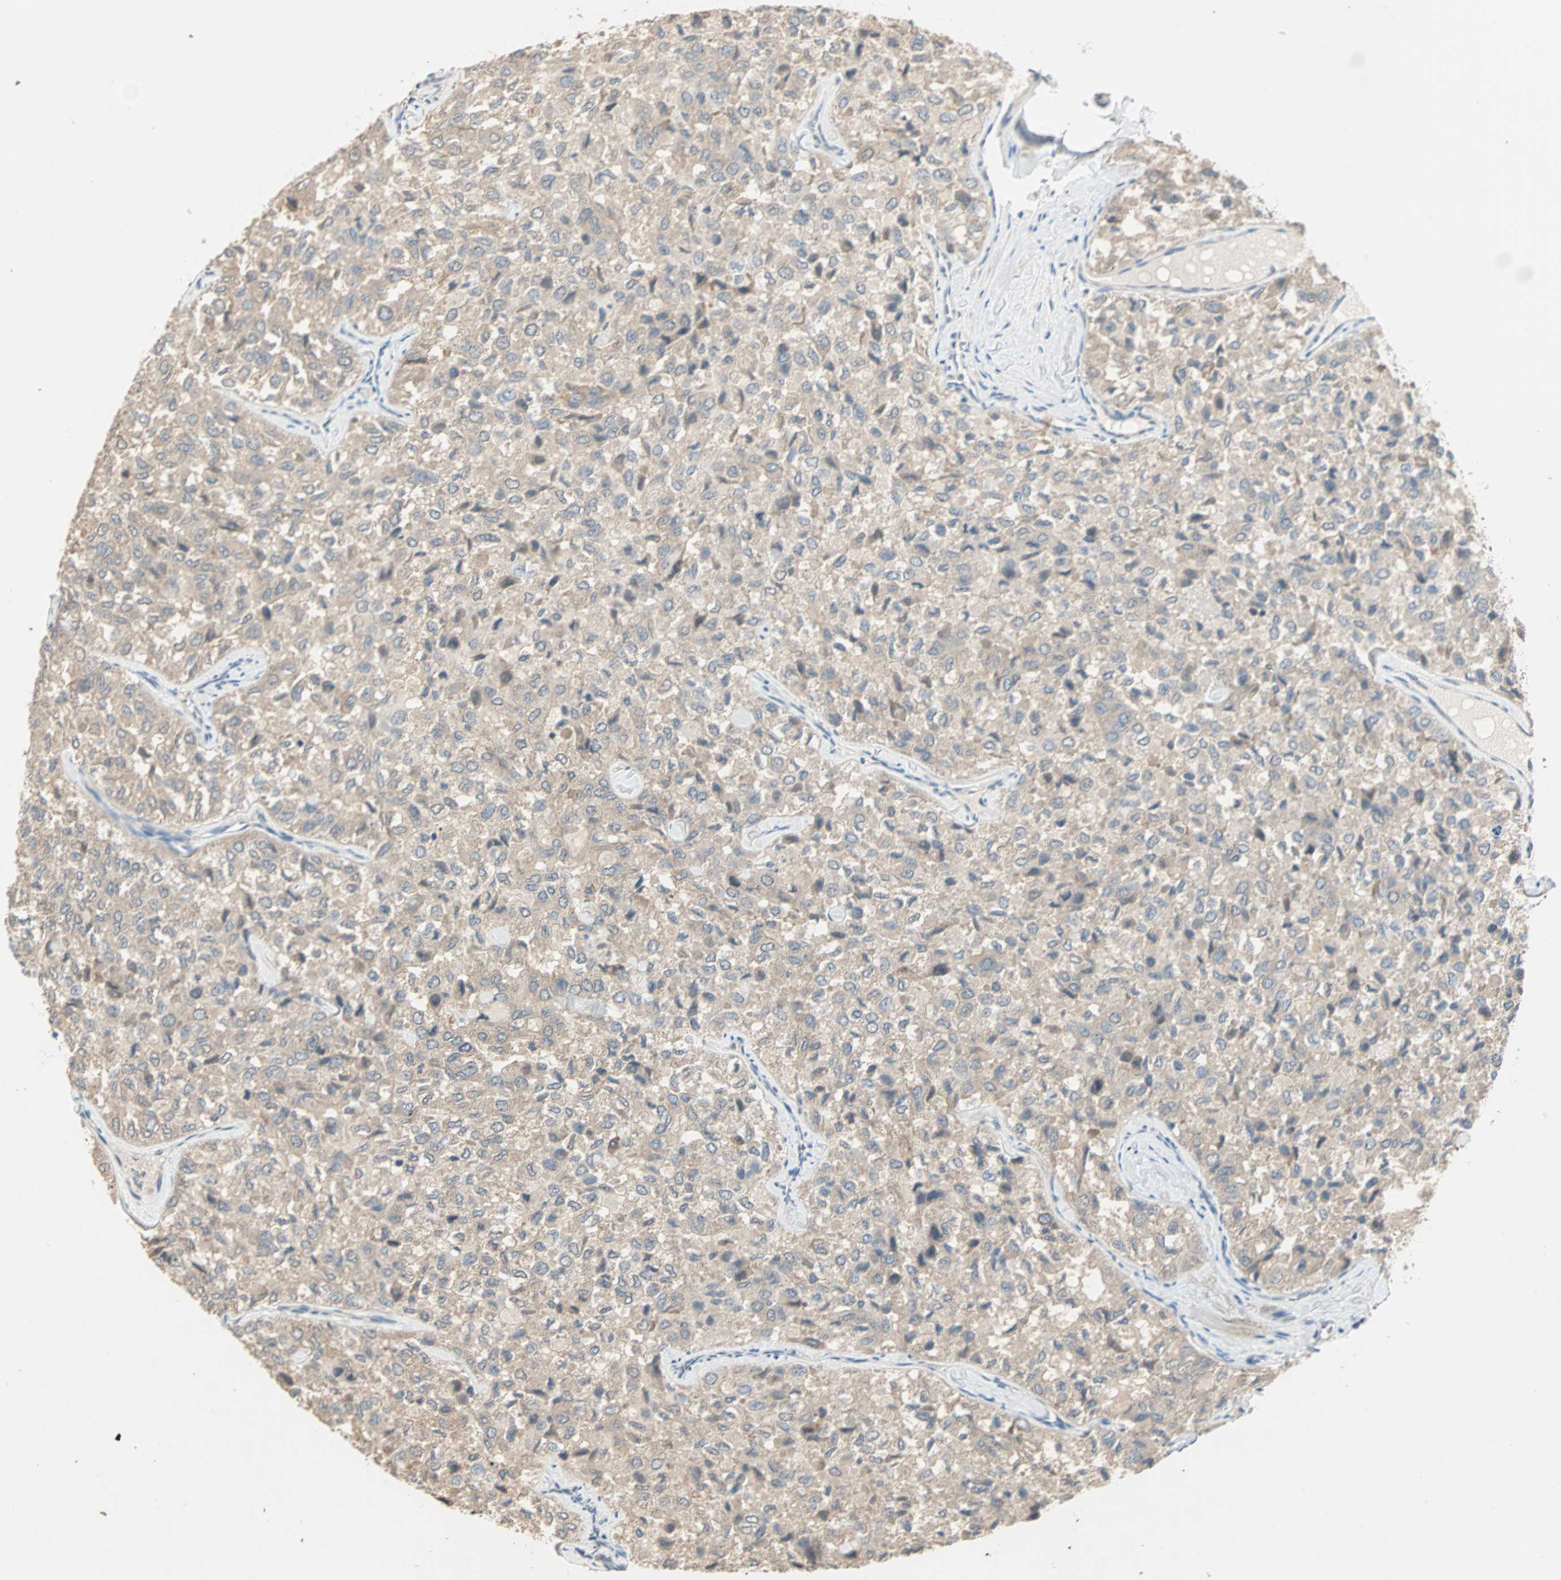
{"staining": {"intensity": "weak", "quantity": ">75%", "location": "cytoplasmic/membranous"}, "tissue": "thyroid cancer", "cell_type": "Tumor cells", "image_type": "cancer", "snomed": [{"axis": "morphology", "description": "Follicular adenoma carcinoma, NOS"}, {"axis": "topography", "description": "Thyroid gland"}], "caption": "IHC staining of thyroid cancer (follicular adenoma carcinoma), which reveals low levels of weak cytoplasmic/membranous positivity in about >75% of tumor cells indicating weak cytoplasmic/membranous protein staining. The staining was performed using DAB (3,3'-diaminobenzidine) (brown) for protein detection and nuclei were counterstained in hematoxylin (blue).", "gene": "TTF2", "patient": {"sex": "male", "age": 75}}